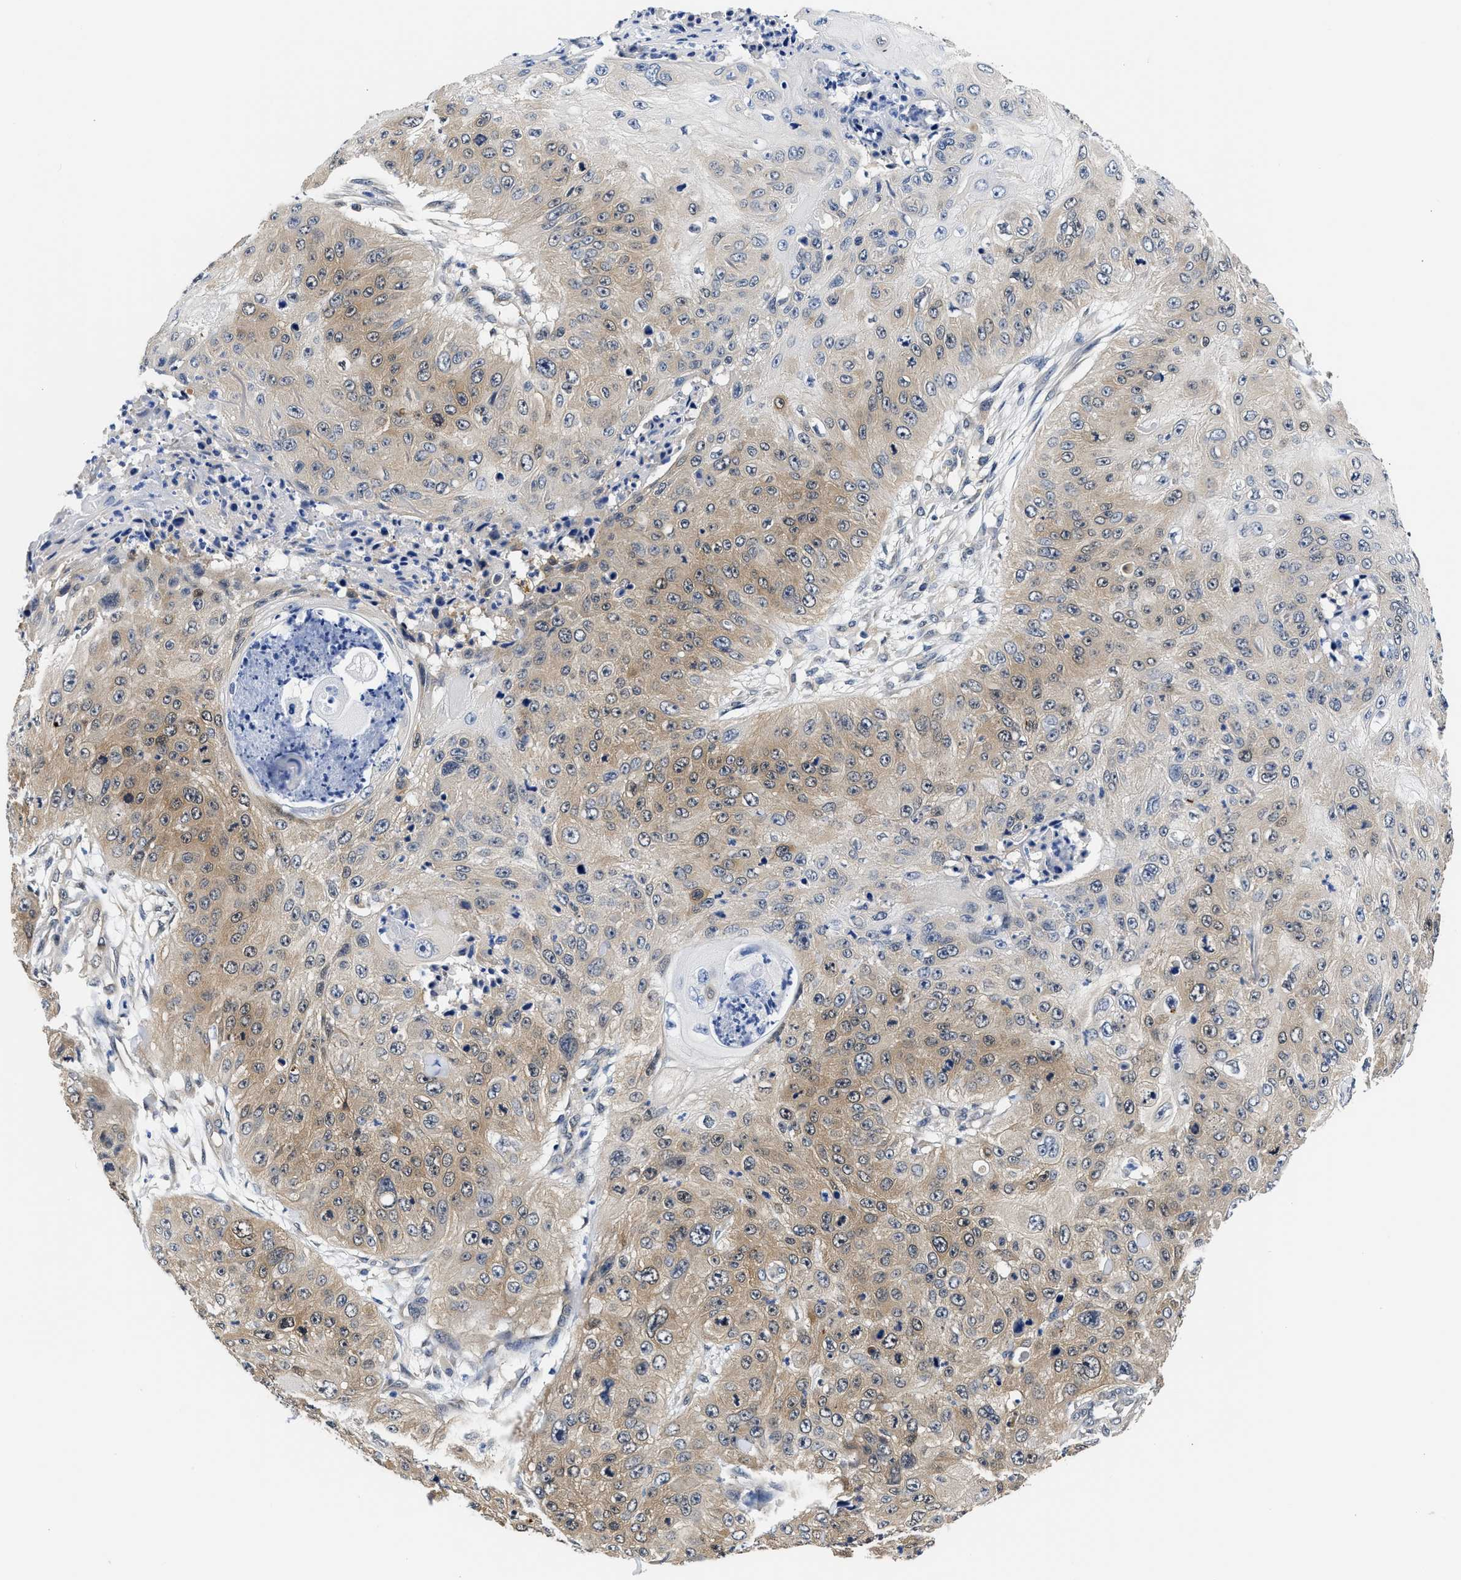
{"staining": {"intensity": "weak", "quantity": ">75%", "location": "cytoplasmic/membranous"}, "tissue": "skin cancer", "cell_type": "Tumor cells", "image_type": "cancer", "snomed": [{"axis": "morphology", "description": "Squamous cell carcinoma, NOS"}, {"axis": "topography", "description": "Skin"}], "caption": "Immunohistochemistry (IHC) of skin squamous cell carcinoma shows low levels of weak cytoplasmic/membranous expression in approximately >75% of tumor cells.", "gene": "XPO5", "patient": {"sex": "female", "age": 80}}